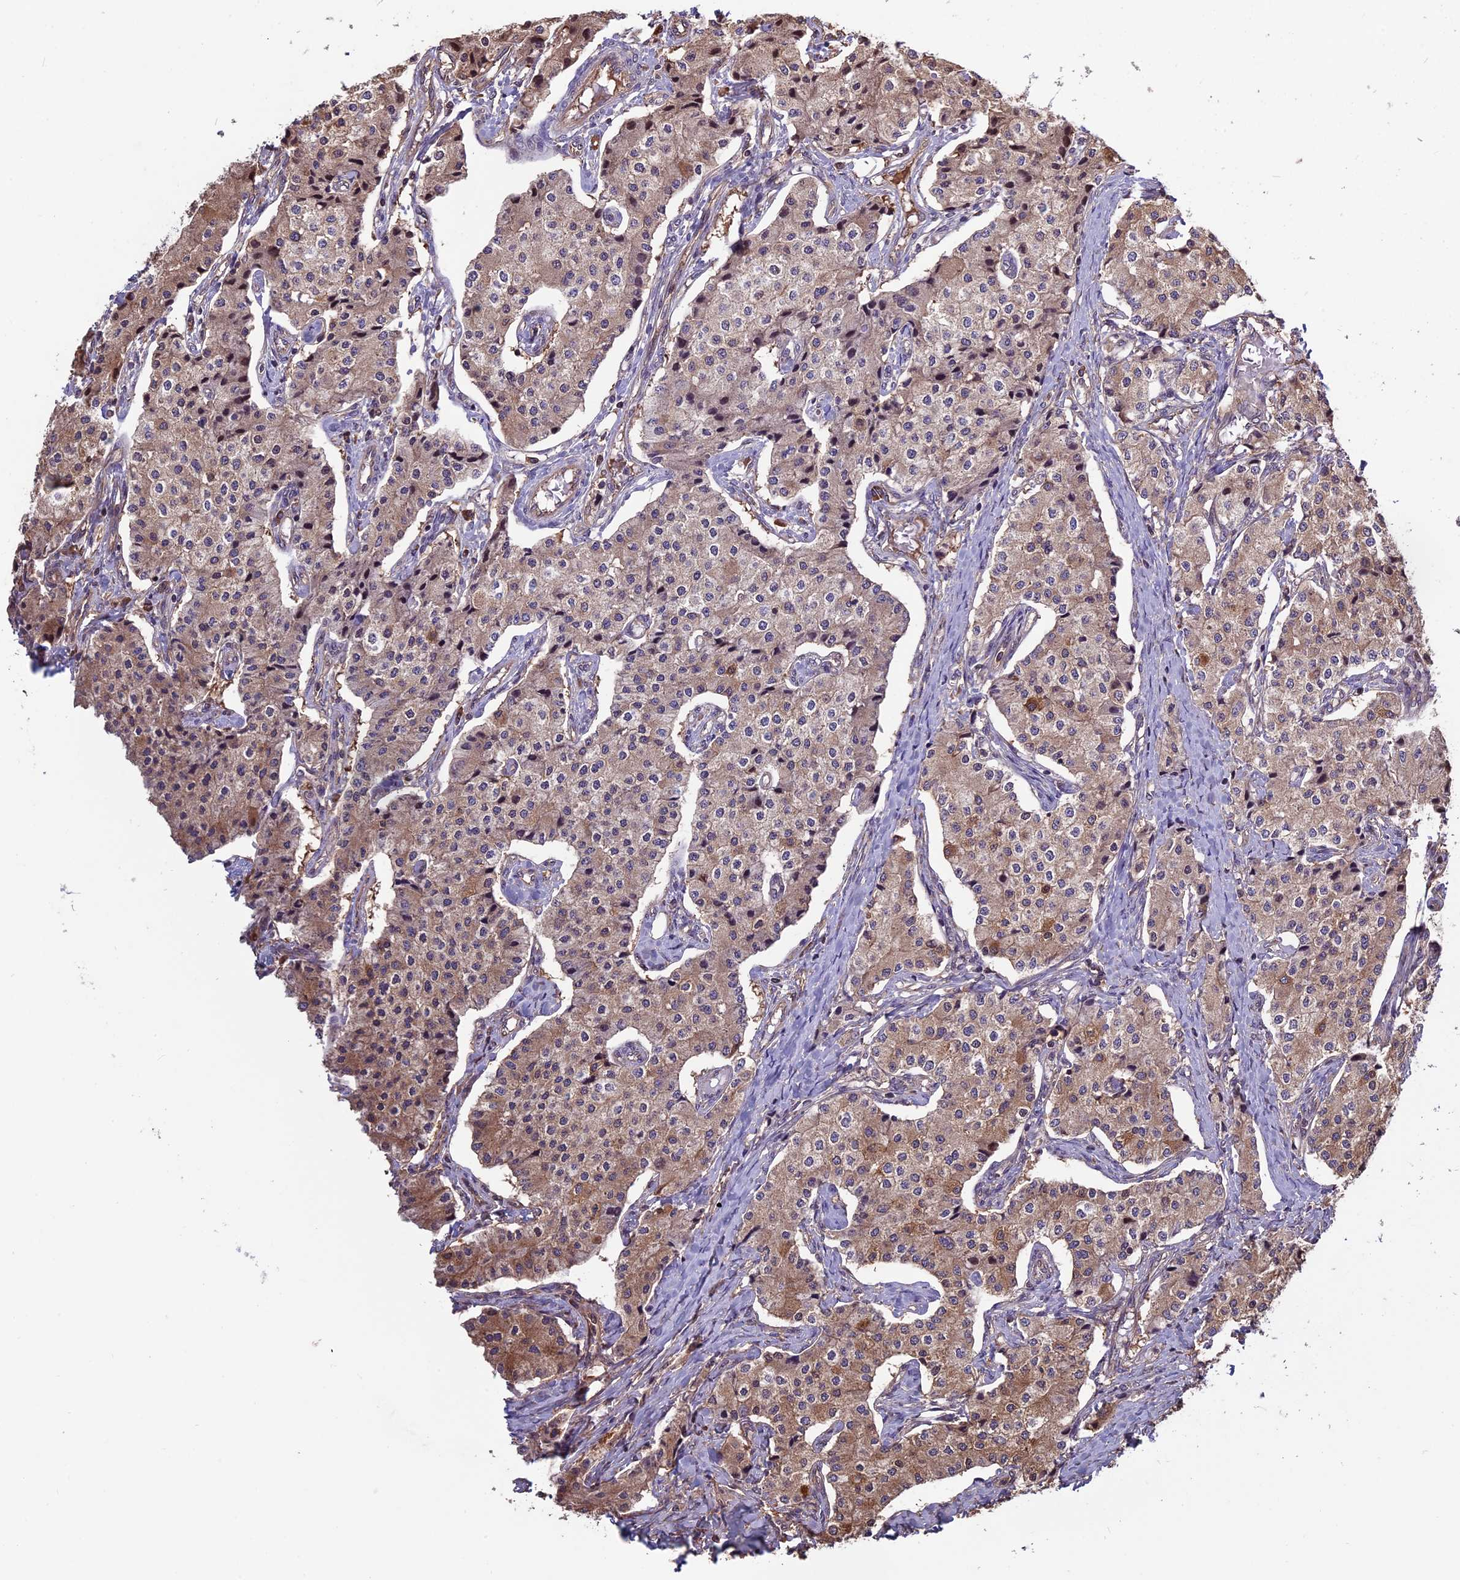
{"staining": {"intensity": "moderate", "quantity": "25%-75%", "location": "cytoplasmic/membranous"}, "tissue": "carcinoid", "cell_type": "Tumor cells", "image_type": "cancer", "snomed": [{"axis": "morphology", "description": "Carcinoid, malignant, NOS"}, {"axis": "topography", "description": "Colon"}], "caption": "Tumor cells display moderate cytoplasmic/membranous staining in approximately 25%-75% of cells in carcinoid.", "gene": "VWA3A", "patient": {"sex": "female", "age": 52}}